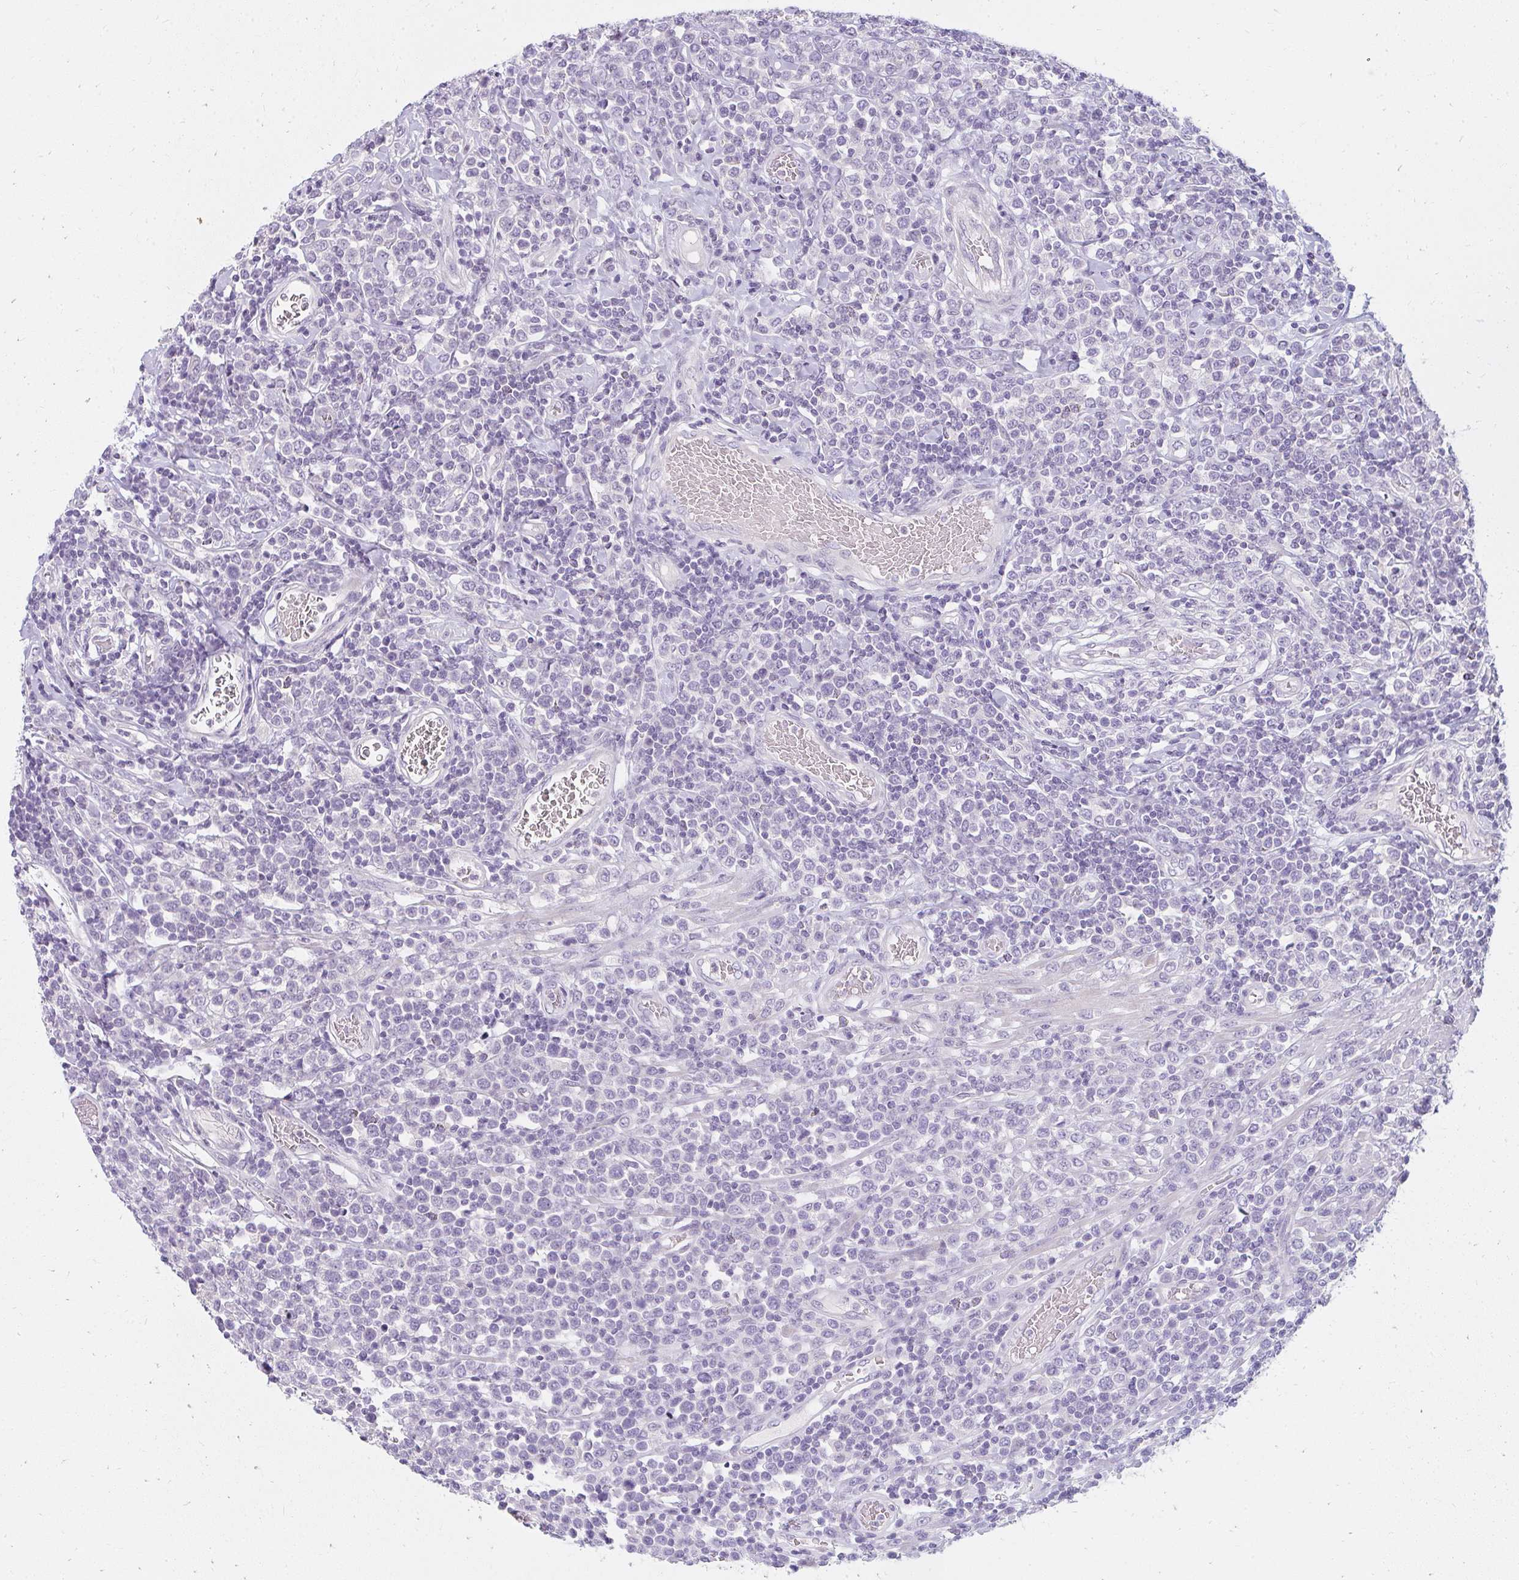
{"staining": {"intensity": "negative", "quantity": "none", "location": "none"}, "tissue": "lymphoma", "cell_type": "Tumor cells", "image_type": "cancer", "snomed": [{"axis": "morphology", "description": "Malignant lymphoma, non-Hodgkin's type, High grade"}, {"axis": "topography", "description": "Soft tissue"}], "caption": "Tumor cells are negative for protein expression in human malignant lymphoma, non-Hodgkin's type (high-grade).", "gene": "PPP1R3G", "patient": {"sex": "female", "age": 56}}